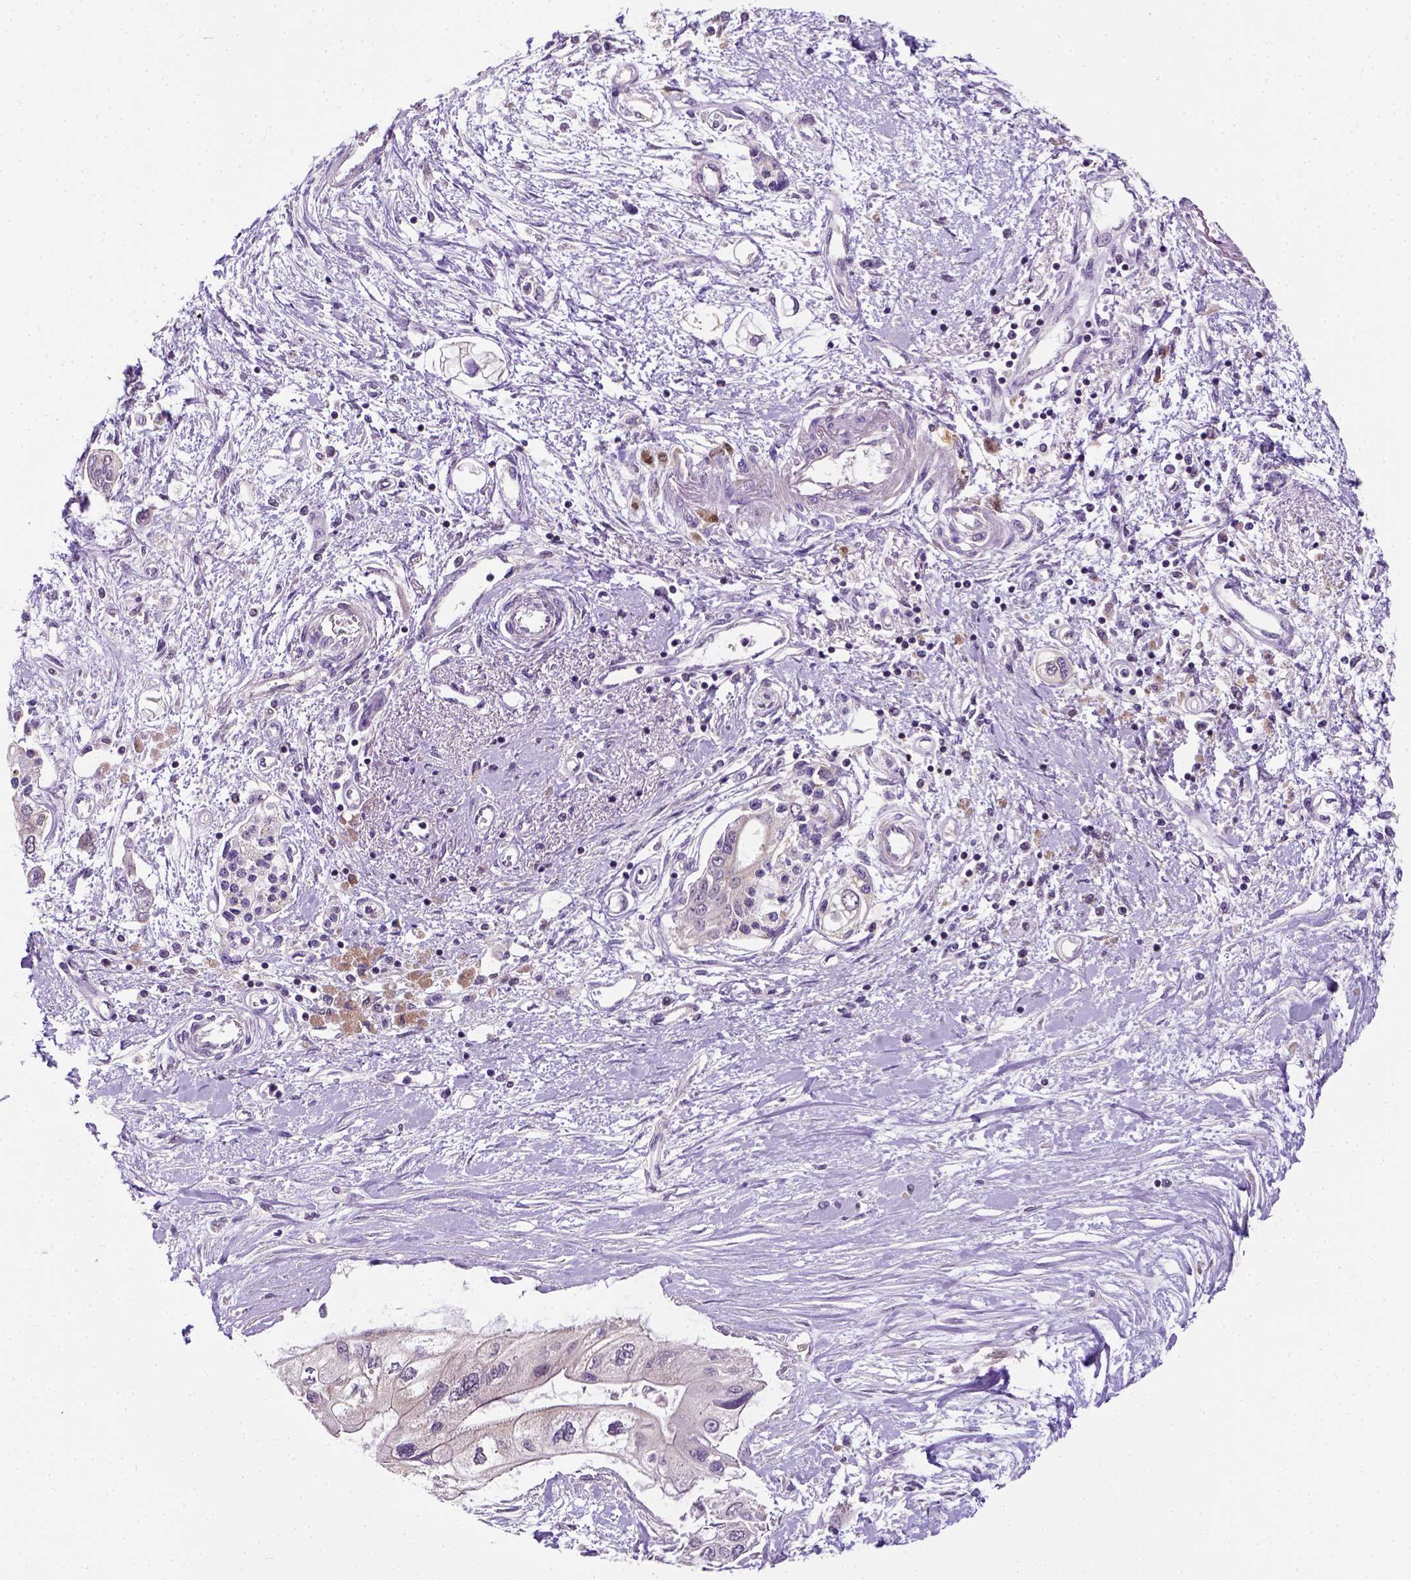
{"staining": {"intensity": "weak", "quantity": "25%-75%", "location": "cytoplasmic/membranous"}, "tissue": "pancreatic cancer", "cell_type": "Tumor cells", "image_type": "cancer", "snomed": [{"axis": "morphology", "description": "Adenocarcinoma, NOS"}, {"axis": "topography", "description": "Pancreas"}], "caption": "Tumor cells display weak cytoplasmic/membranous positivity in about 25%-75% of cells in pancreatic cancer.", "gene": "MATK", "patient": {"sex": "female", "age": 77}}